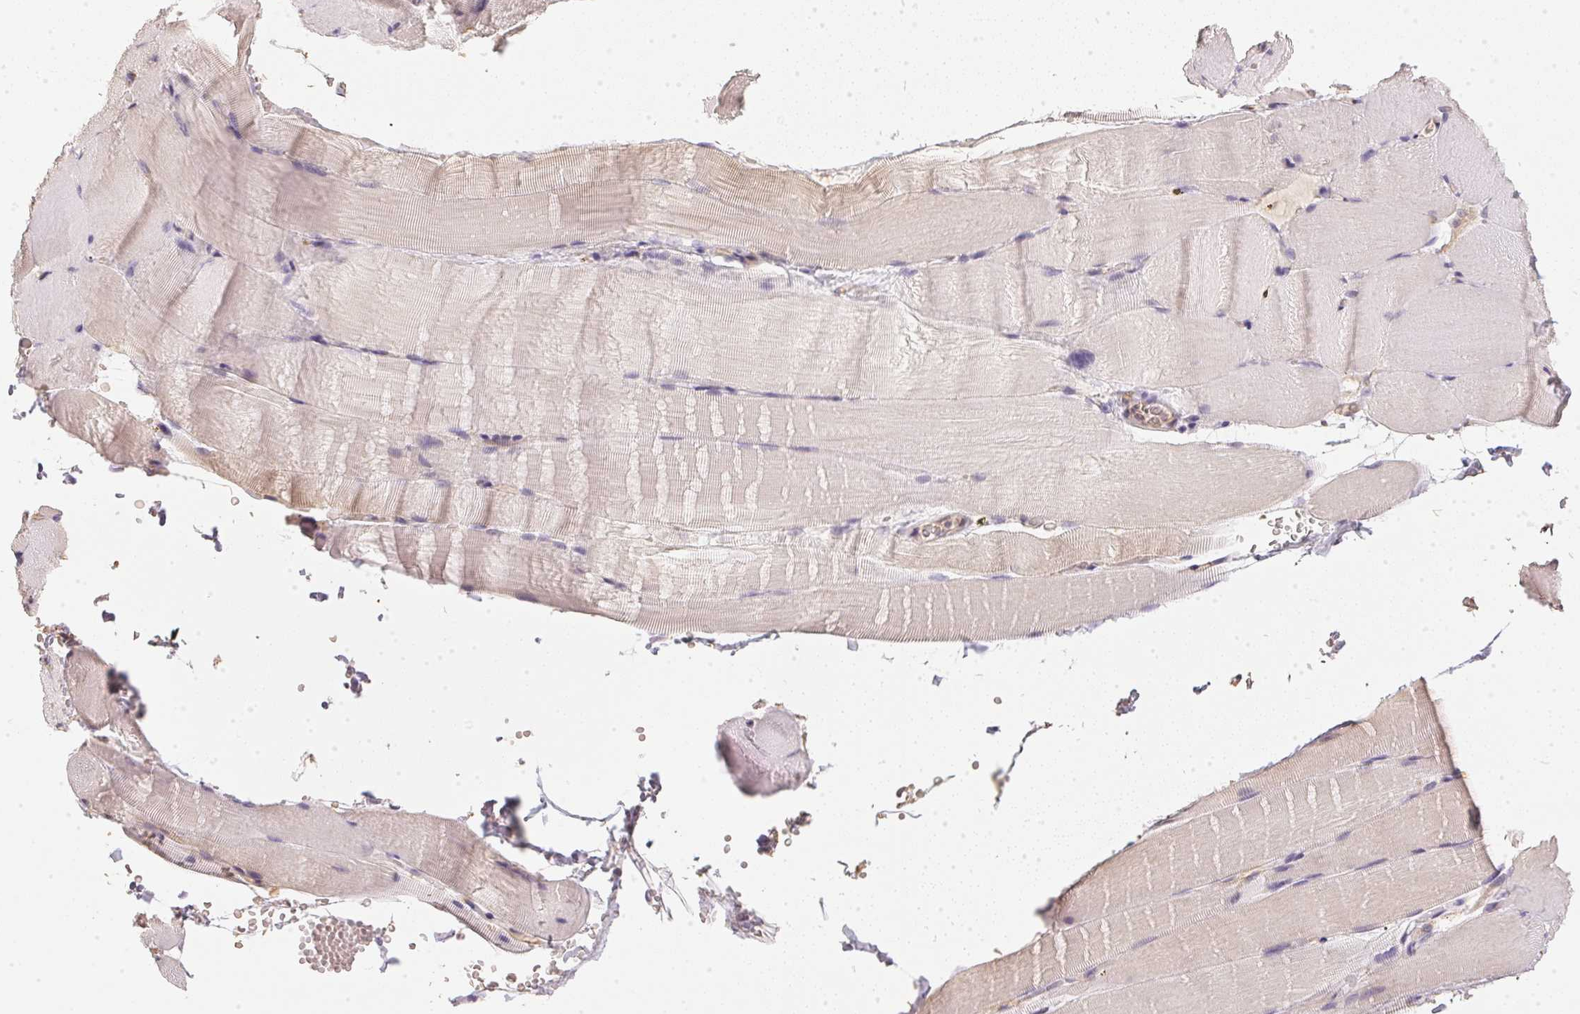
{"staining": {"intensity": "weak", "quantity": "<25%", "location": "cytoplasmic/membranous"}, "tissue": "skeletal muscle", "cell_type": "Myocytes", "image_type": "normal", "snomed": [{"axis": "morphology", "description": "Normal tissue, NOS"}, {"axis": "topography", "description": "Skeletal muscle"}], "caption": "This micrograph is of unremarkable skeletal muscle stained with immunohistochemistry to label a protein in brown with the nuclei are counter-stained blue. There is no positivity in myocytes.", "gene": "BLMH", "patient": {"sex": "female", "age": 37}}